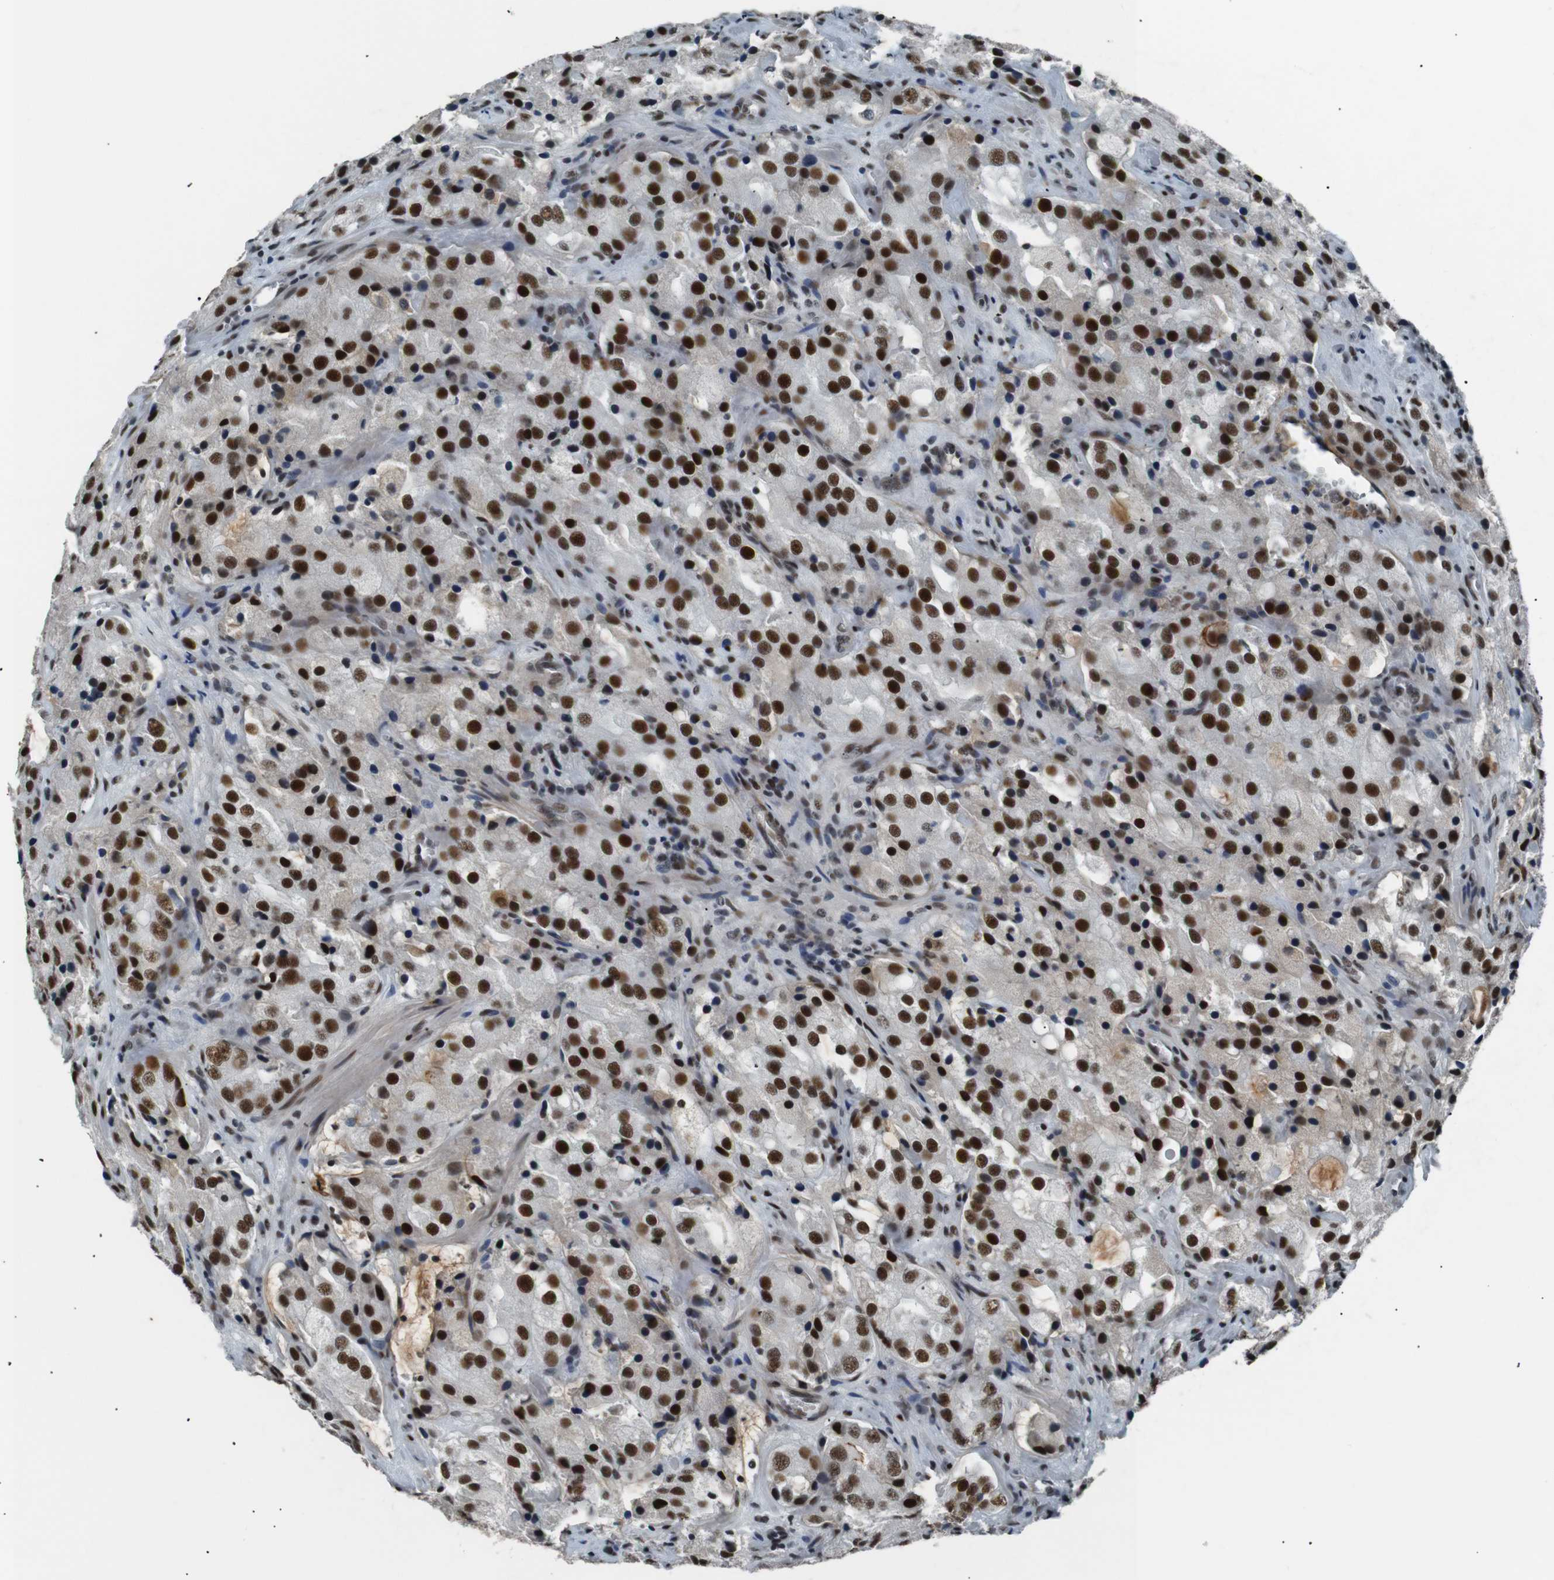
{"staining": {"intensity": "strong", "quantity": ">75%", "location": "nuclear"}, "tissue": "prostate cancer", "cell_type": "Tumor cells", "image_type": "cancer", "snomed": [{"axis": "morphology", "description": "Adenocarcinoma, High grade"}, {"axis": "topography", "description": "Prostate"}], "caption": "Protein expression analysis of human prostate cancer (high-grade adenocarcinoma) reveals strong nuclear staining in about >75% of tumor cells.", "gene": "HEXIM1", "patient": {"sex": "male", "age": 70}}